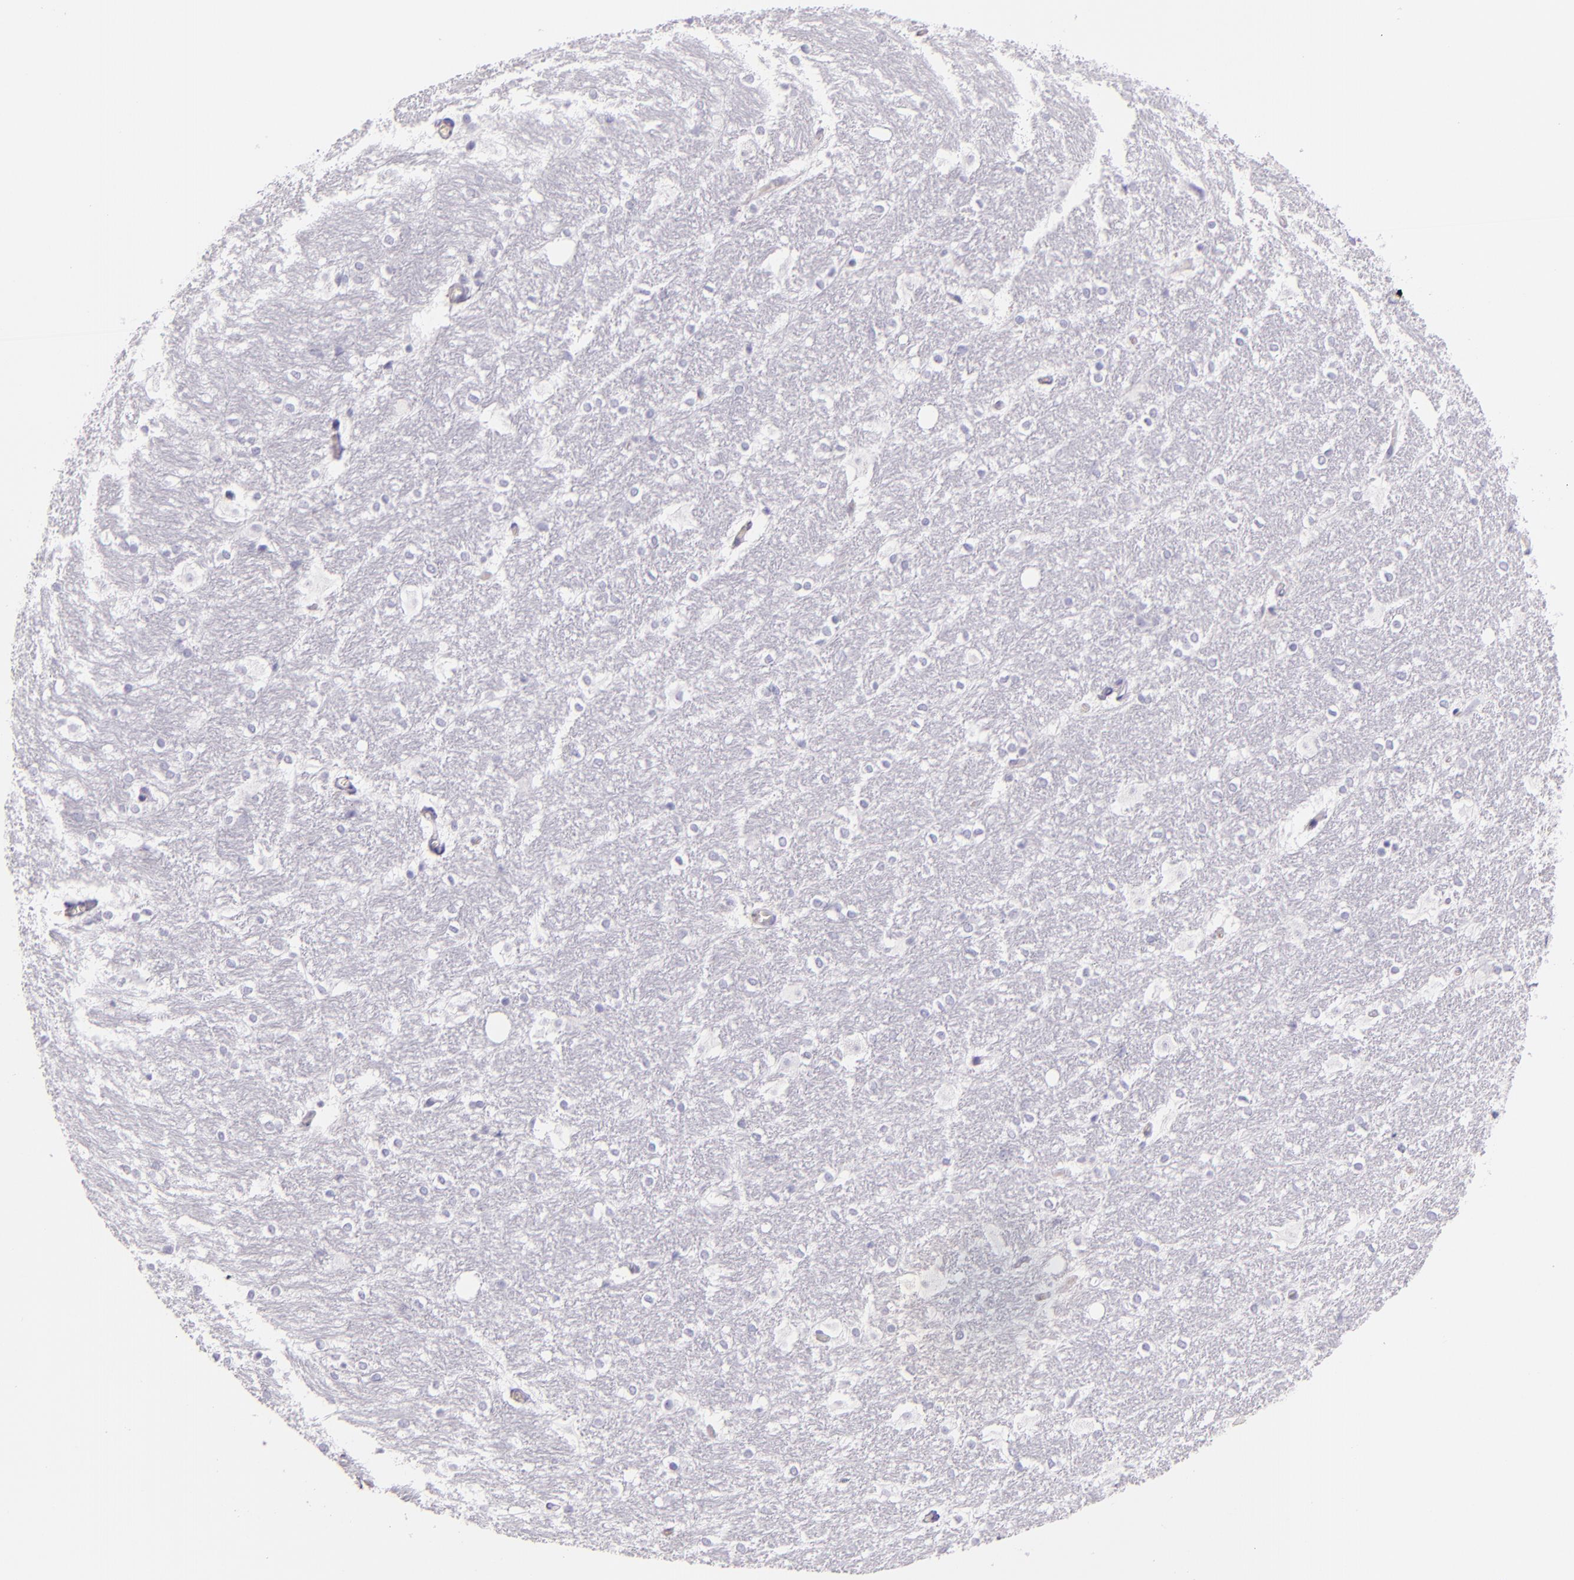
{"staining": {"intensity": "negative", "quantity": "none", "location": "none"}, "tissue": "hippocampus", "cell_type": "Glial cells", "image_type": "normal", "snomed": [{"axis": "morphology", "description": "Normal tissue, NOS"}, {"axis": "topography", "description": "Hippocampus"}], "caption": "Protein analysis of benign hippocampus displays no significant staining in glial cells. (Stains: DAB (3,3'-diaminobenzidine) immunohistochemistry with hematoxylin counter stain, Microscopy: brightfield microscopy at high magnification).", "gene": "ICAM1", "patient": {"sex": "female", "age": 19}}